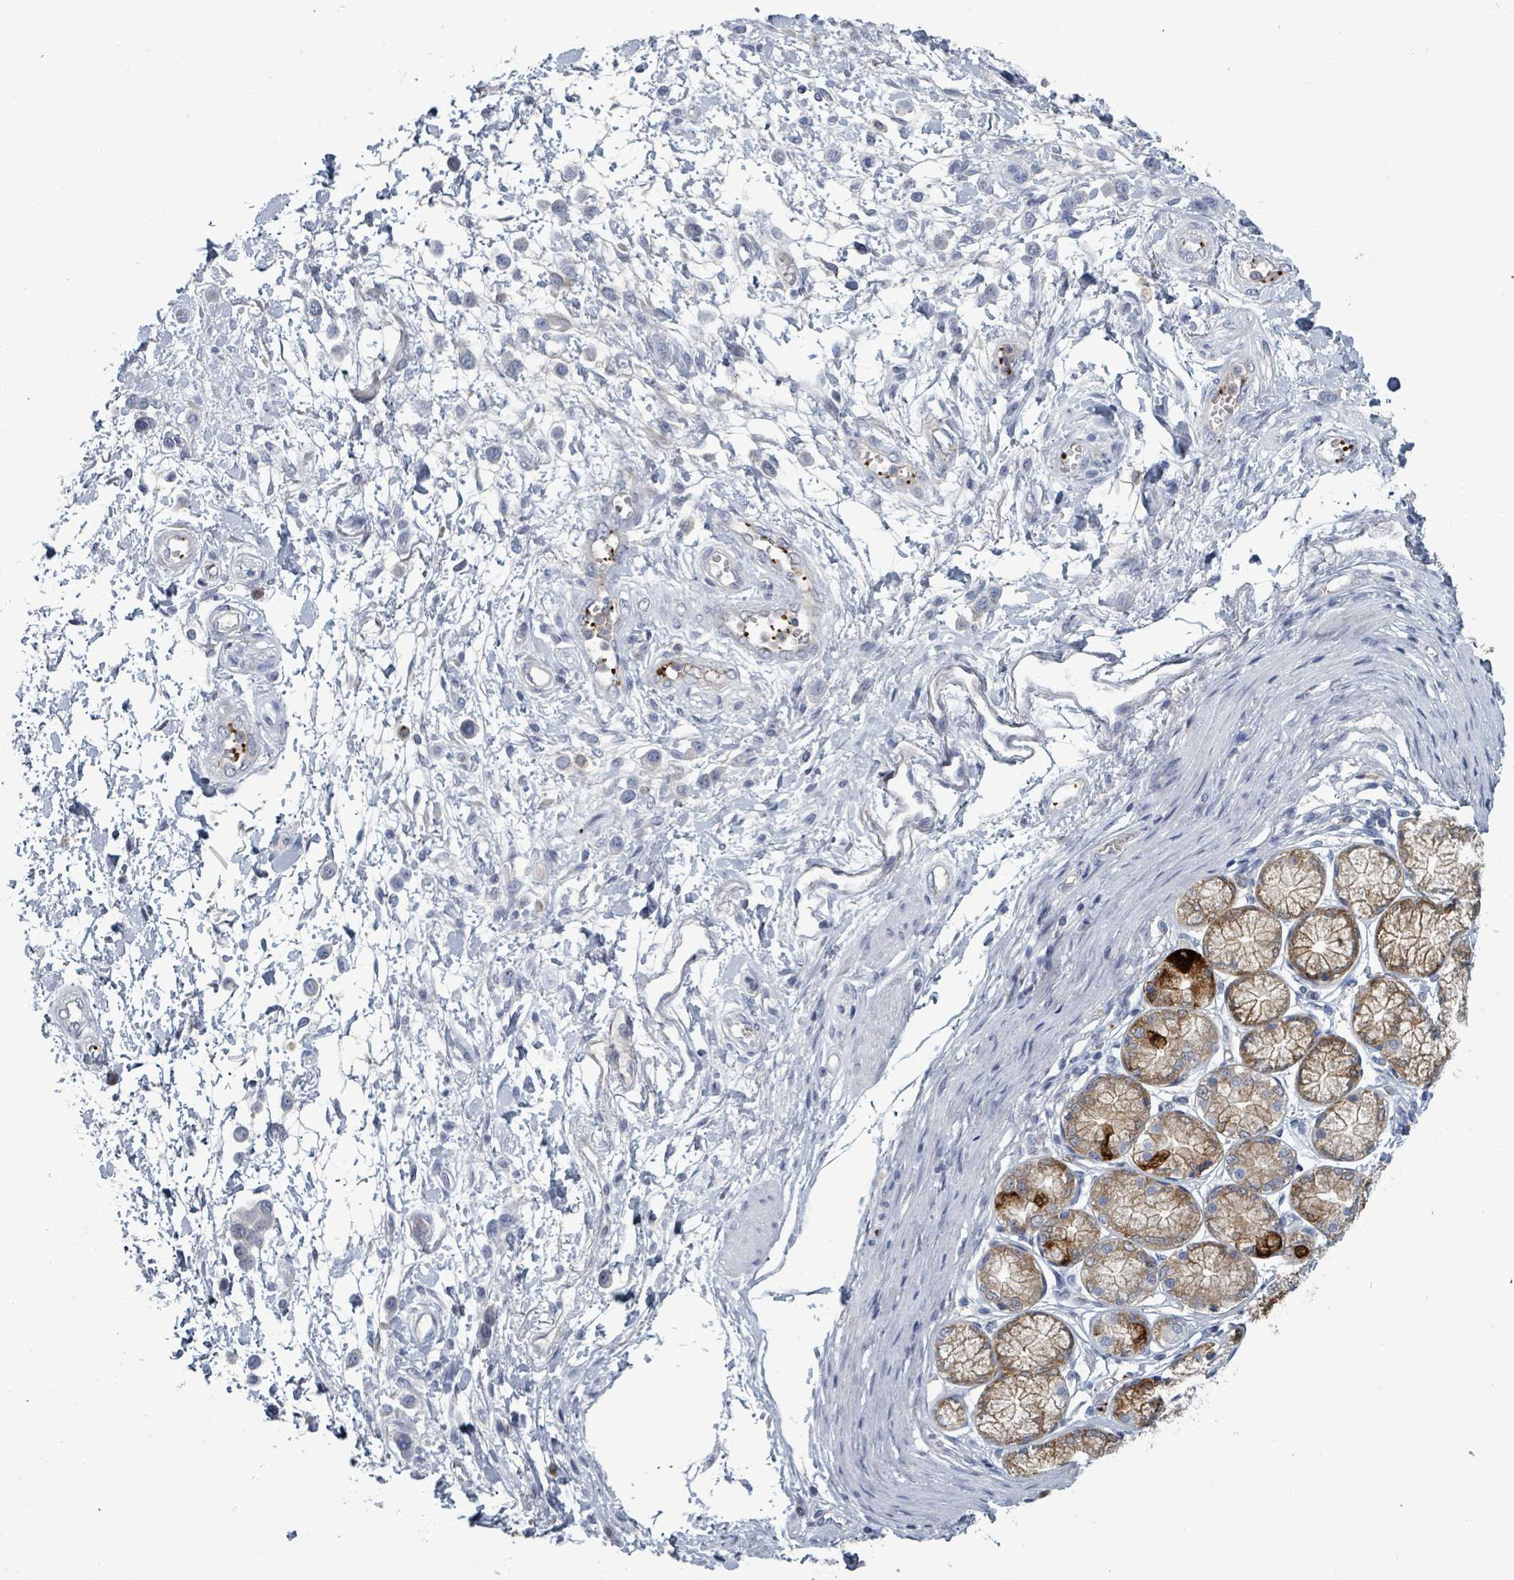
{"staining": {"intensity": "negative", "quantity": "none", "location": "none"}, "tissue": "stomach cancer", "cell_type": "Tumor cells", "image_type": "cancer", "snomed": [{"axis": "morphology", "description": "Adenocarcinoma, NOS"}, {"axis": "topography", "description": "Stomach"}], "caption": "The immunohistochemistry photomicrograph has no significant positivity in tumor cells of adenocarcinoma (stomach) tissue.", "gene": "NDST2", "patient": {"sex": "female", "age": 65}}